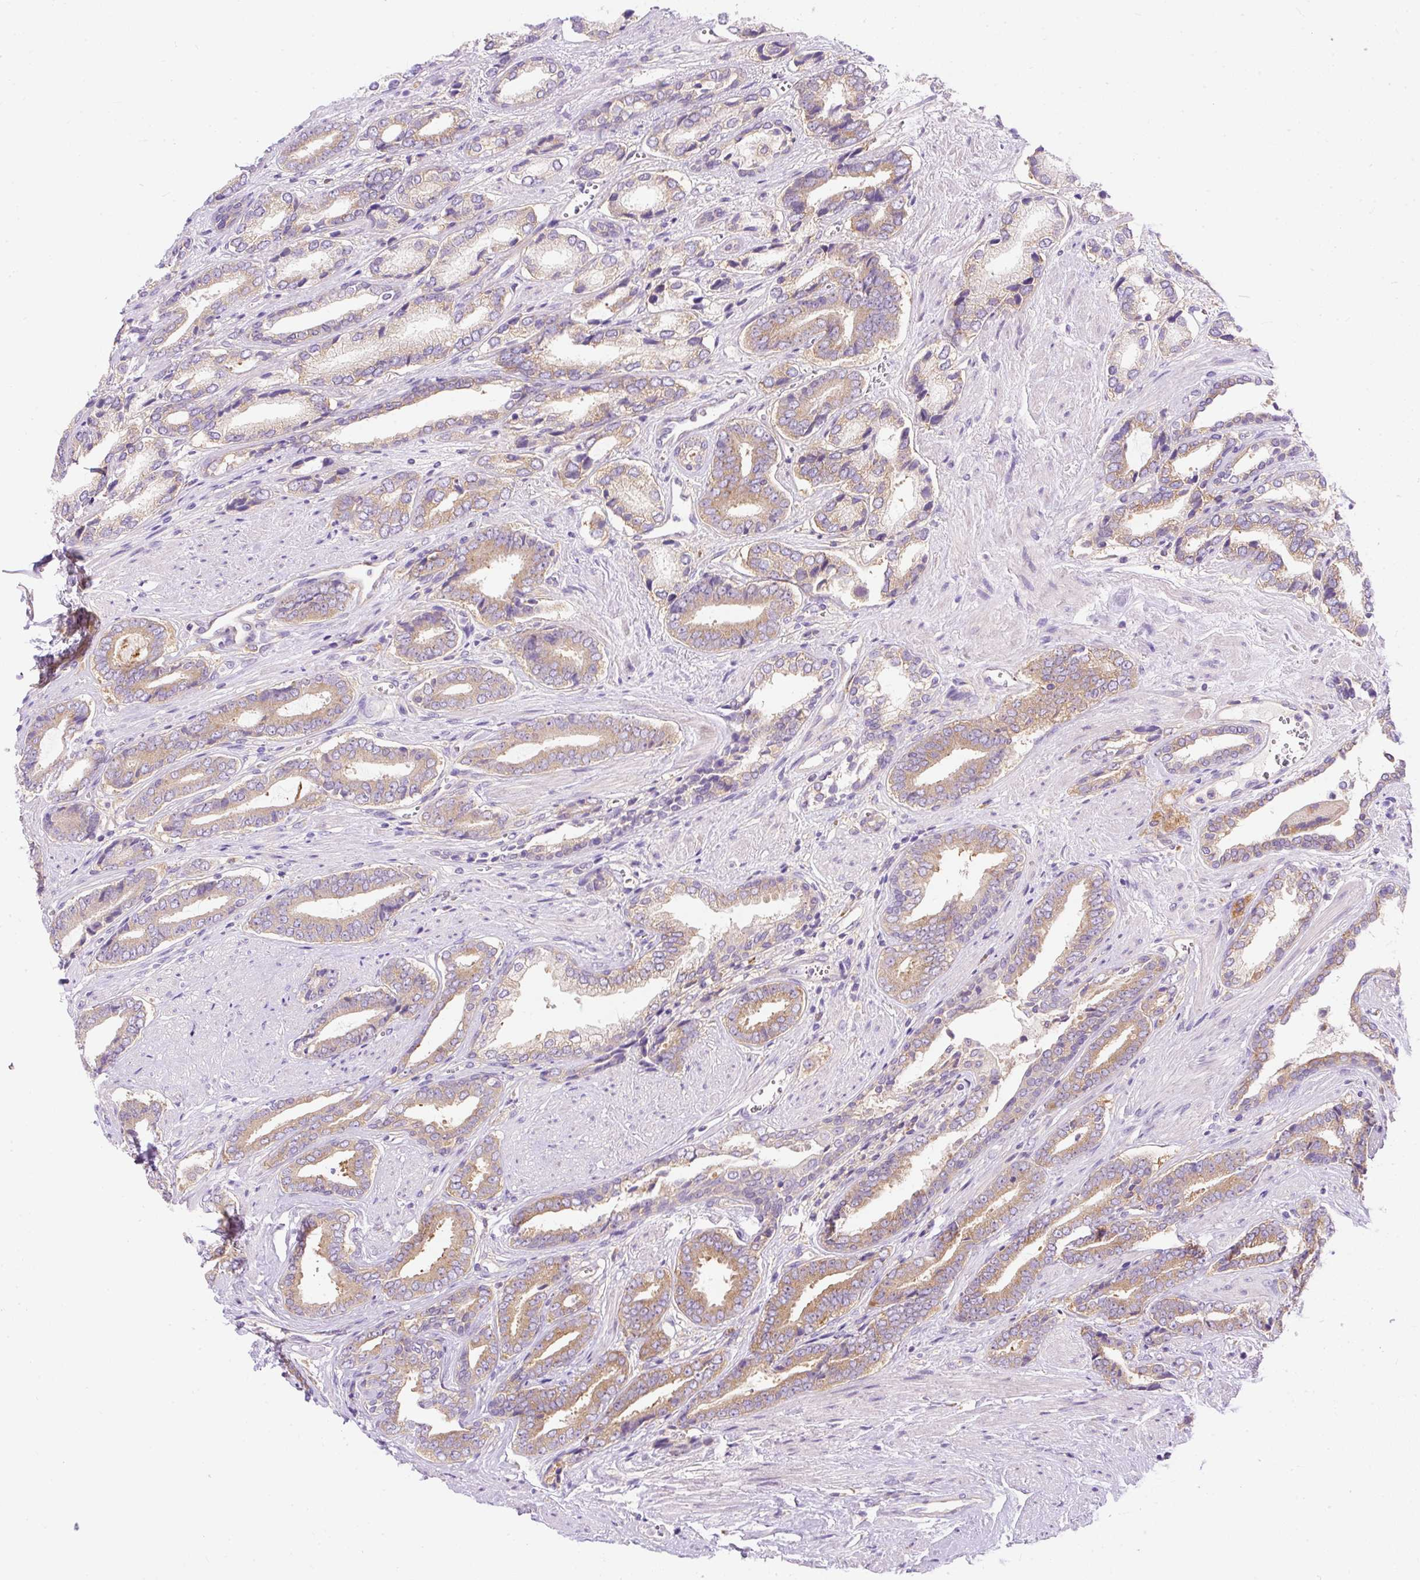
{"staining": {"intensity": "moderate", "quantity": ">75%", "location": "cytoplasmic/membranous"}, "tissue": "prostate cancer", "cell_type": "Tumor cells", "image_type": "cancer", "snomed": [{"axis": "morphology", "description": "Adenocarcinoma, NOS"}, {"axis": "topography", "description": "Prostate and seminal vesicle, NOS"}], "caption": "The histopathology image displays immunohistochemical staining of prostate cancer. There is moderate cytoplasmic/membranous positivity is identified in about >75% of tumor cells. The staining was performed using DAB (3,3'-diaminobenzidine) to visualize the protein expression in brown, while the nuclei were stained in blue with hematoxylin (Magnification: 20x).", "gene": "OR4K15", "patient": {"sex": "male", "age": 76}}